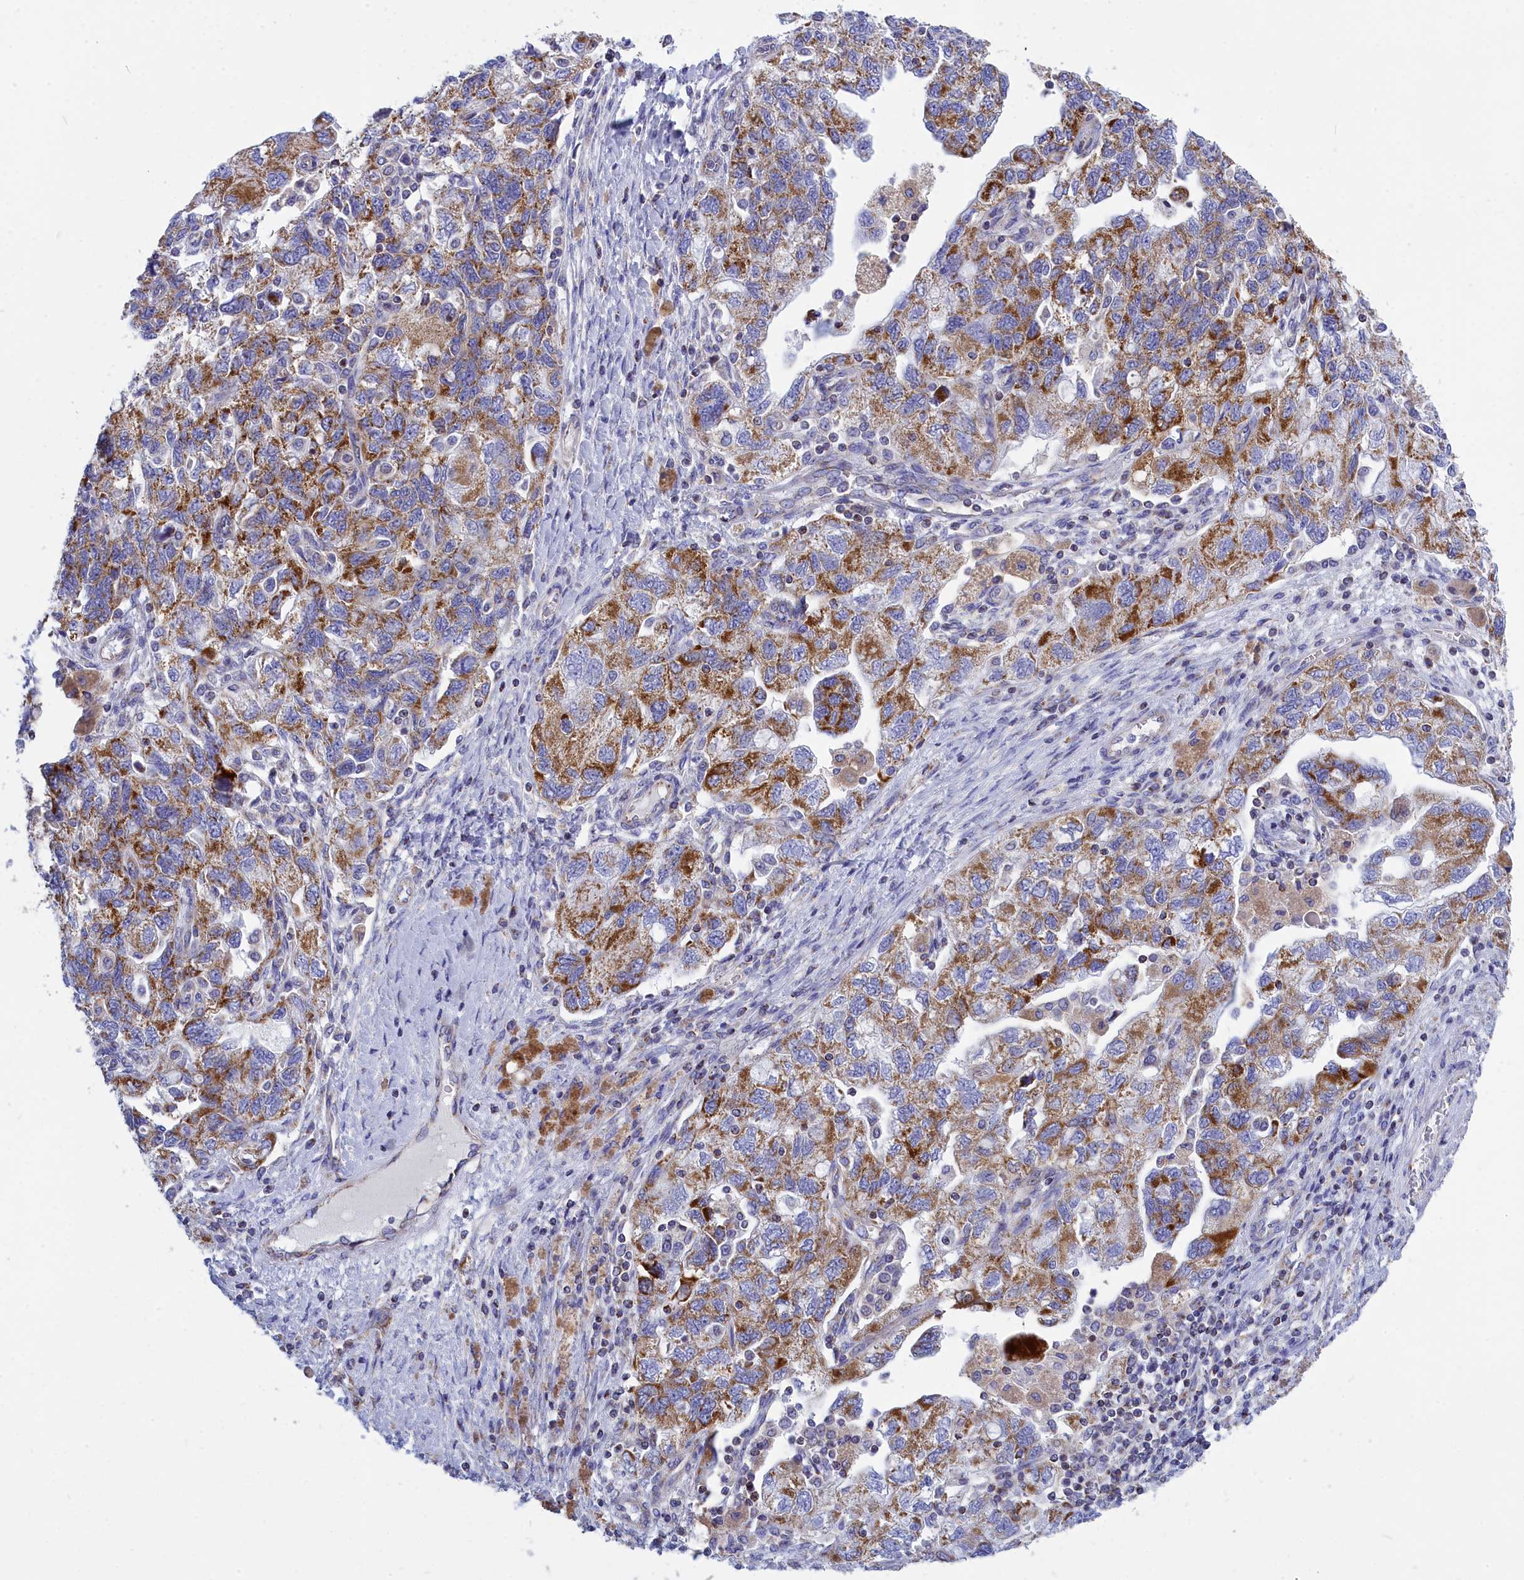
{"staining": {"intensity": "moderate", "quantity": ">75%", "location": "cytoplasmic/membranous"}, "tissue": "ovarian cancer", "cell_type": "Tumor cells", "image_type": "cancer", "snomed": [{"axis": "morphology", "description": "Carcinoma, NOS"}, {"axis": "morphology", "description": "Cystadenocarcinoma, serous, NOS"}, {"axis": "topography", "description": "Ovary"}], "caption": "Immunohistochemical staining of ovarian cancer (serous cystadenocarcinoma) displays medium levels of moderate cytoplasmic/membranous expression in approximately >75% of tumor cells.", "gene": "CCRL2", "patient": {"sex": "female", "age": 69}}